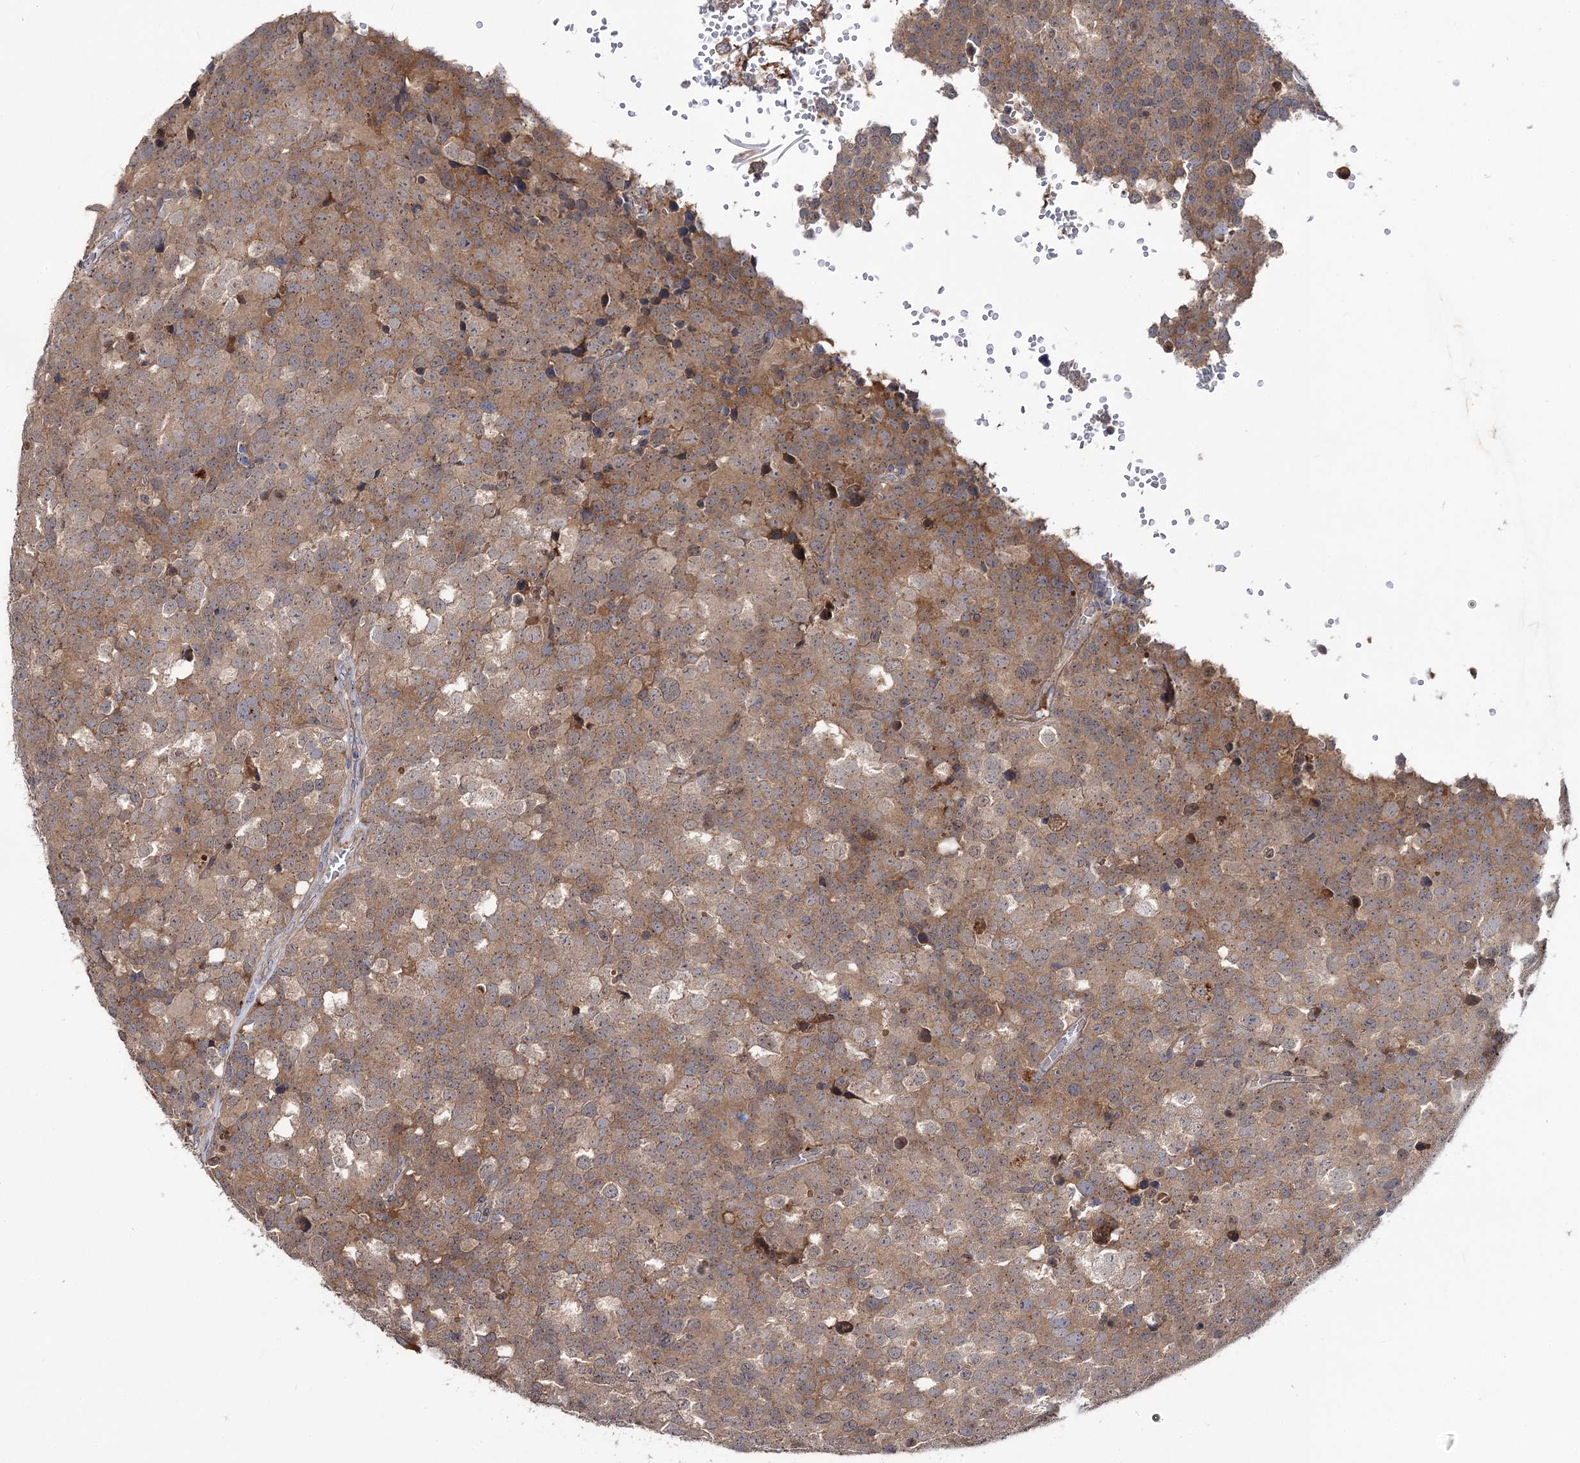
{"staining": {"intensity": "moderate", "quantity": ">75%", "location": "cytoplasmic/membranous"}, "tissue": "testis cancer", "cell_type": "Tumor cells", "image_type": "cancer", "snomed": [{"axis": "morphology", "description": "Seminoma, NOS"}, {"axis": "topography", "description": "Testis"}], "caption": "Tumor cells display medium levels of moderate cytoplasmic/membranous expression in approximately >75% of cells in testis cancer (seminoma).", "gene": "MINDY3", "patient": {"sex": "male", "age": 71}}